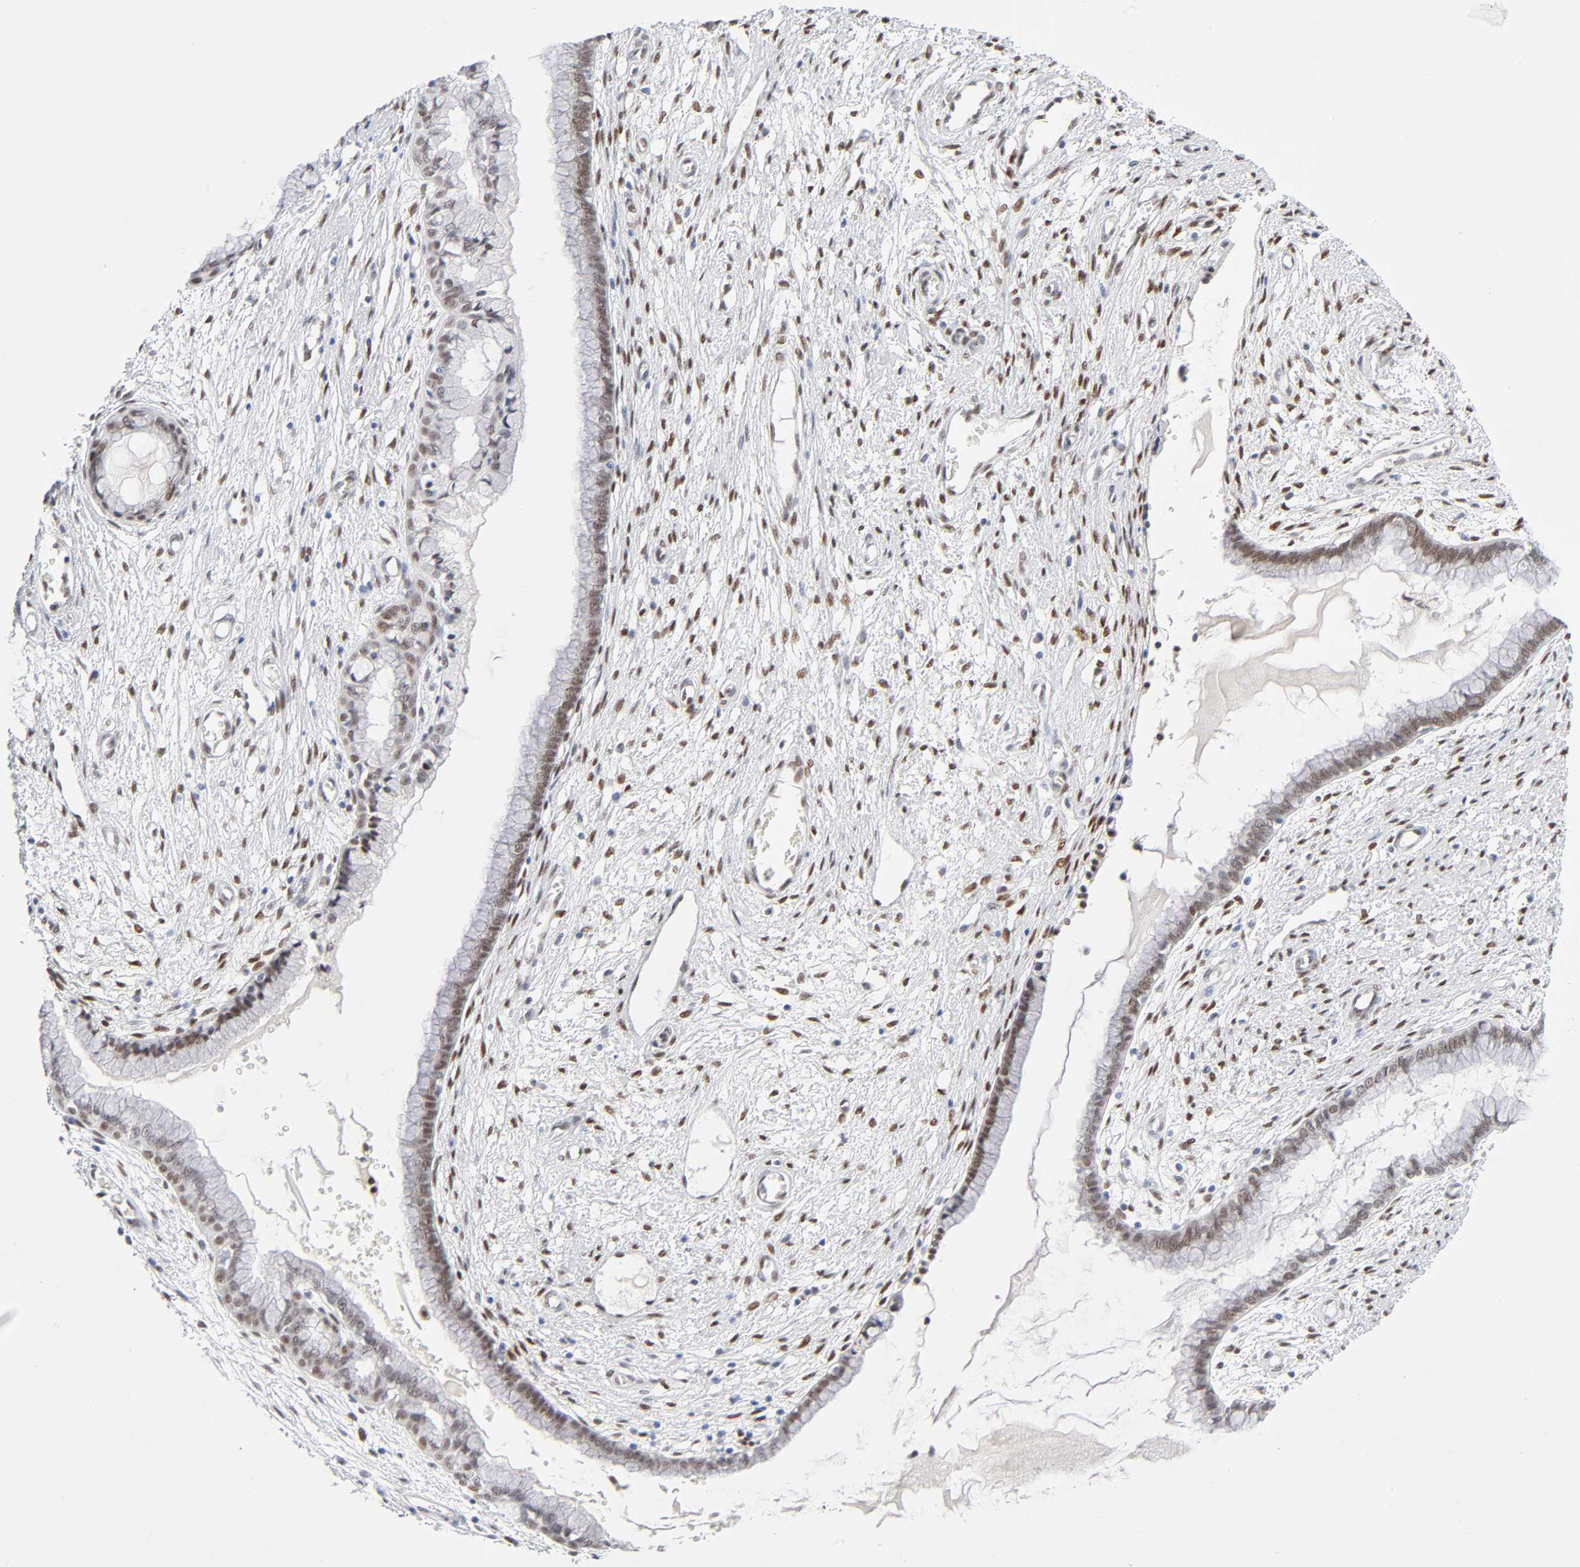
{"staining": {"intensity": "moderate", "quantity": ">75%", "location": "nuclear"}, "tissue": "cervix", "cell_type": "Glandular cells", "image_type": "normal", "snomed": [{"axis": "morphology", "description": "Normal tissue, NOS"}, {"axis": "topography", "description": "Cervix"}], "caption": "An image of cervix stained for a protein exhibits moderate nuclear brown staining in glandular cells.", "gene": "NFIC", "patient": {"sex": "female", "age": 55}}